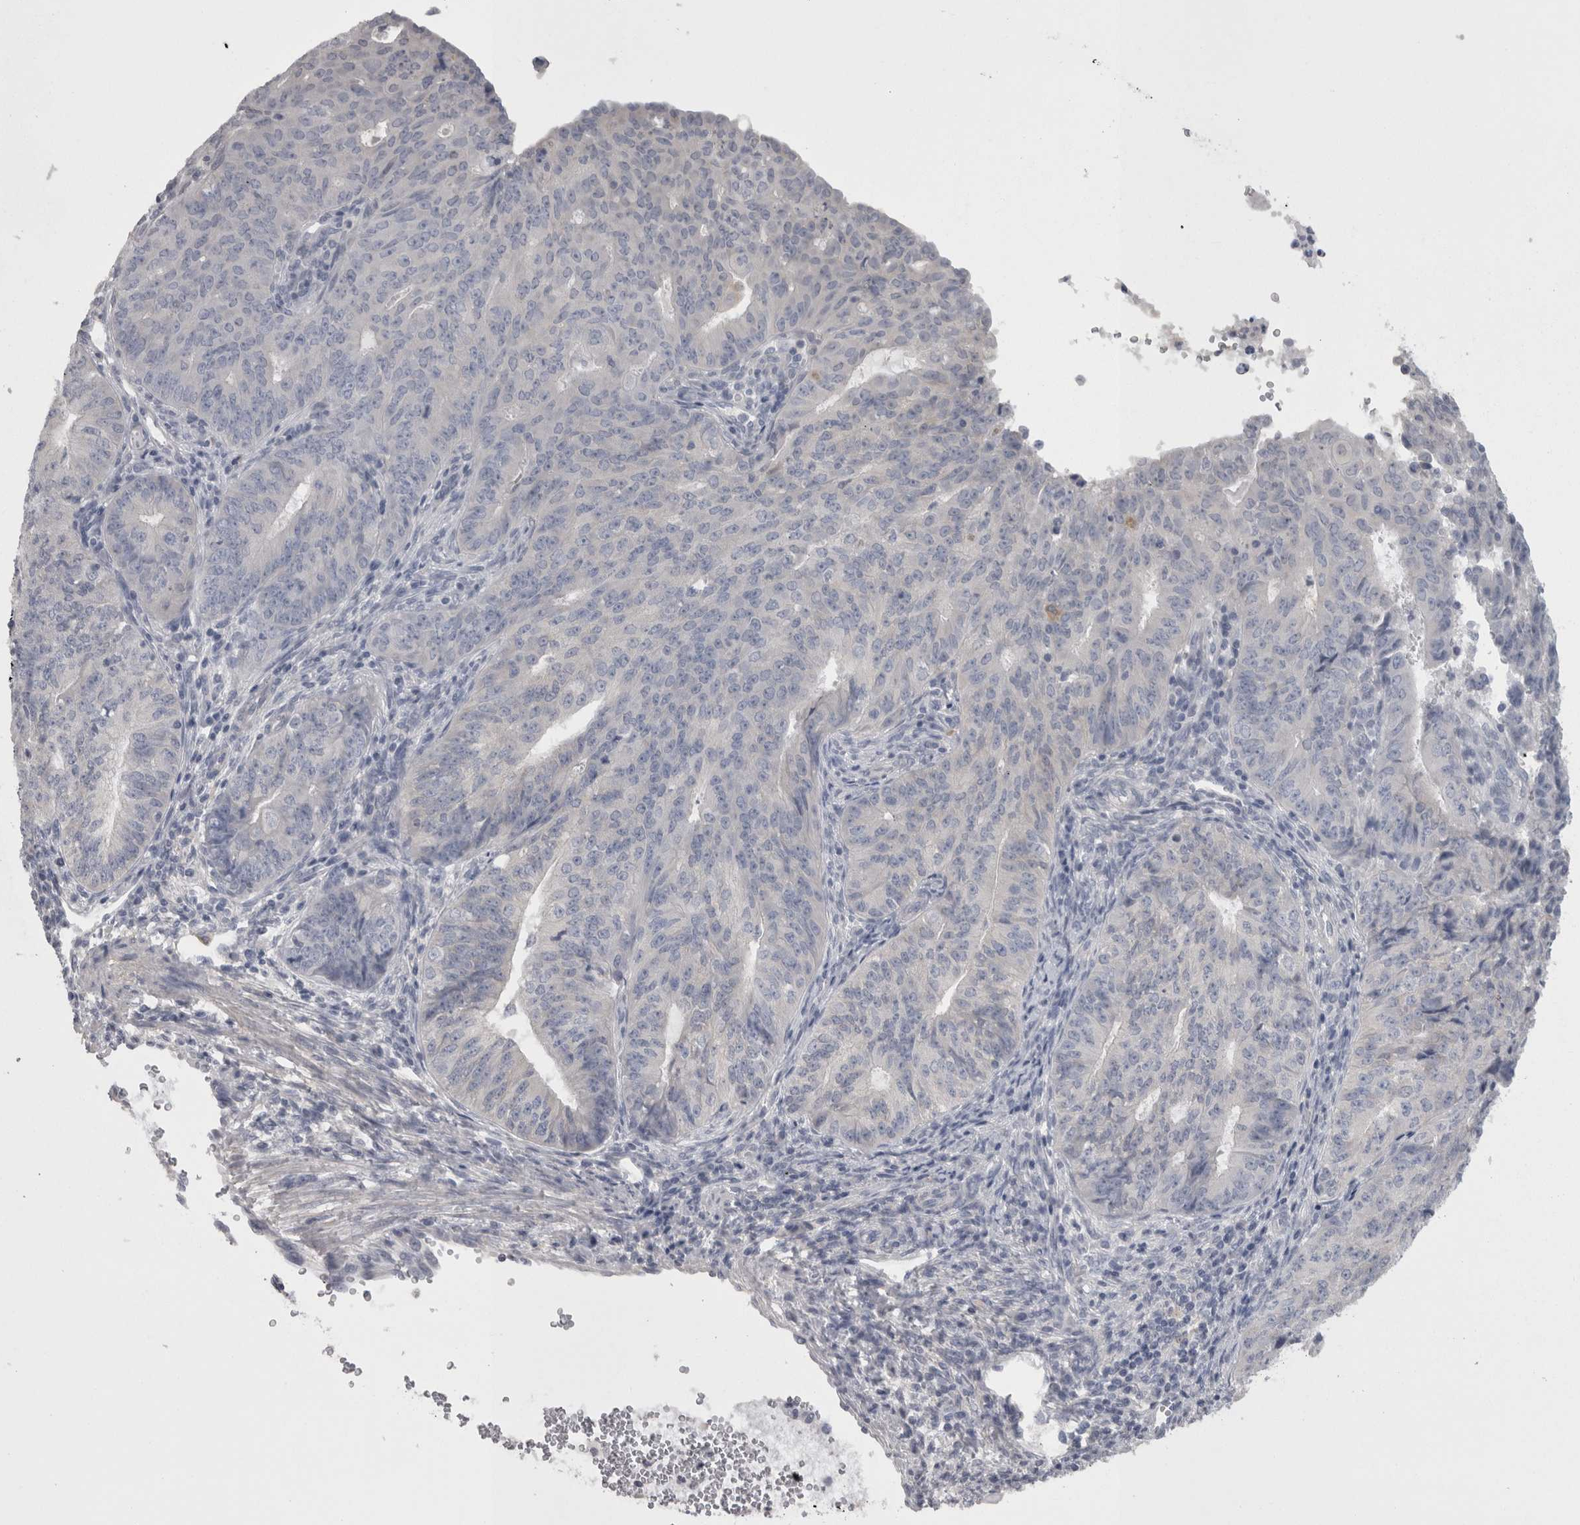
{"staining": {"intensity": "negative", "quantity": "none", "location": "none"}, "tissue": "endometrial cancer", "cell_type": "Tumor cells", "image_type": "cancer", "snomed": [{"axis": "morphology", "description": "Adenocarcinoma, NOS"}, {"axis": "topography", "description": "Endometrium"}], "caption": "The micrograph reveals no staining of tumor cells in endometrial cancer (adenocarcinoma).", "gene": "CAMK2D", "patient": {"sex": "female", "age": 32}}